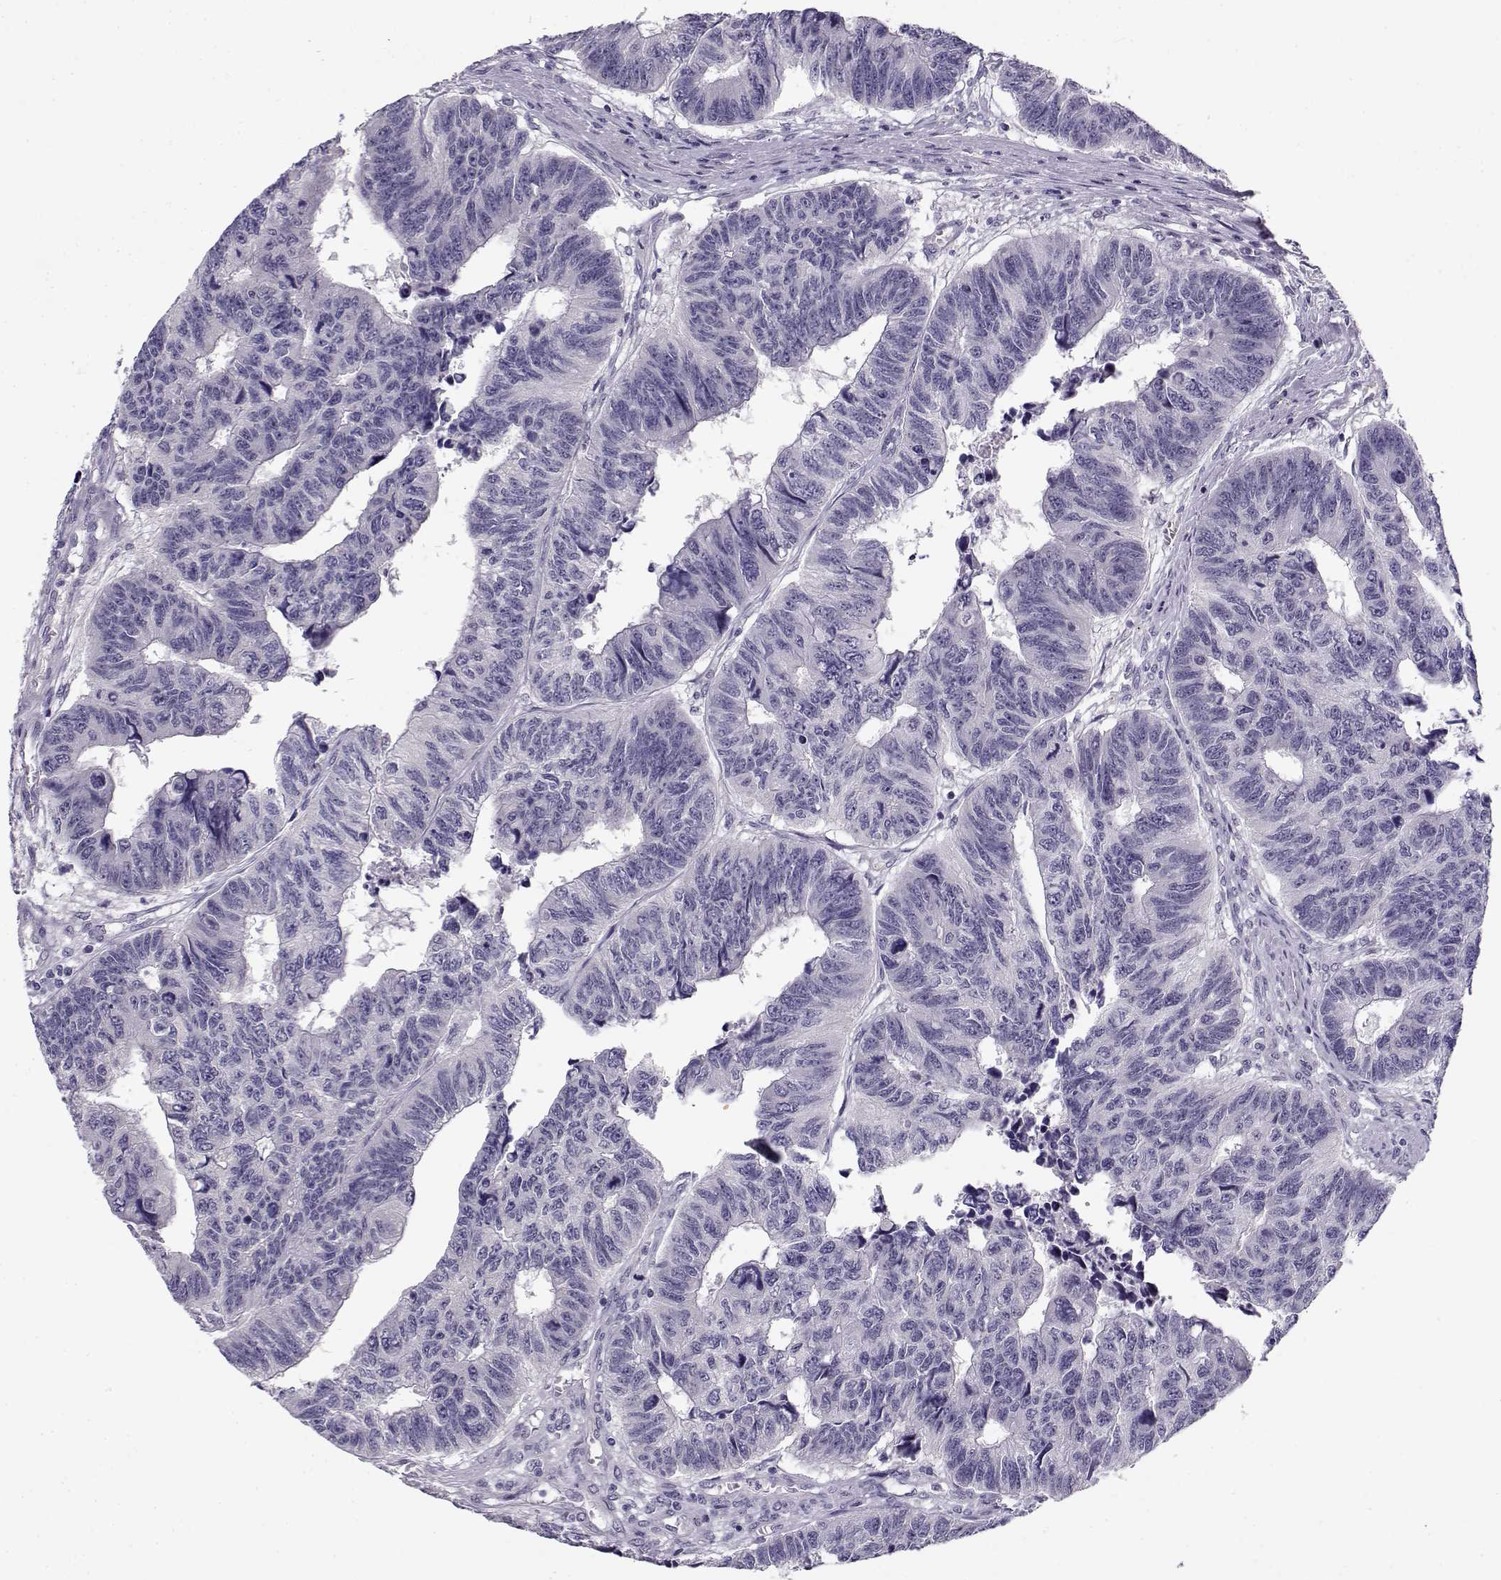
{"staining": {"intensity": "negative", "quantity": "none", "location": "none"}, "tissue": "colorectal cancer", "cell_type": "Tumor cells", "image_type": "cancer", "snomed": [{"axis": "morphology", "description": "Adenocarcinoma, NOS"}, {"axis": "topography", "description": "Rectum"}], "caption": "IHC of colorectal adenocarcinoma exhibits no positivity in tumor cells.", "gene": "C16orf86", "patient": {"sex": "female", "age": 85}}